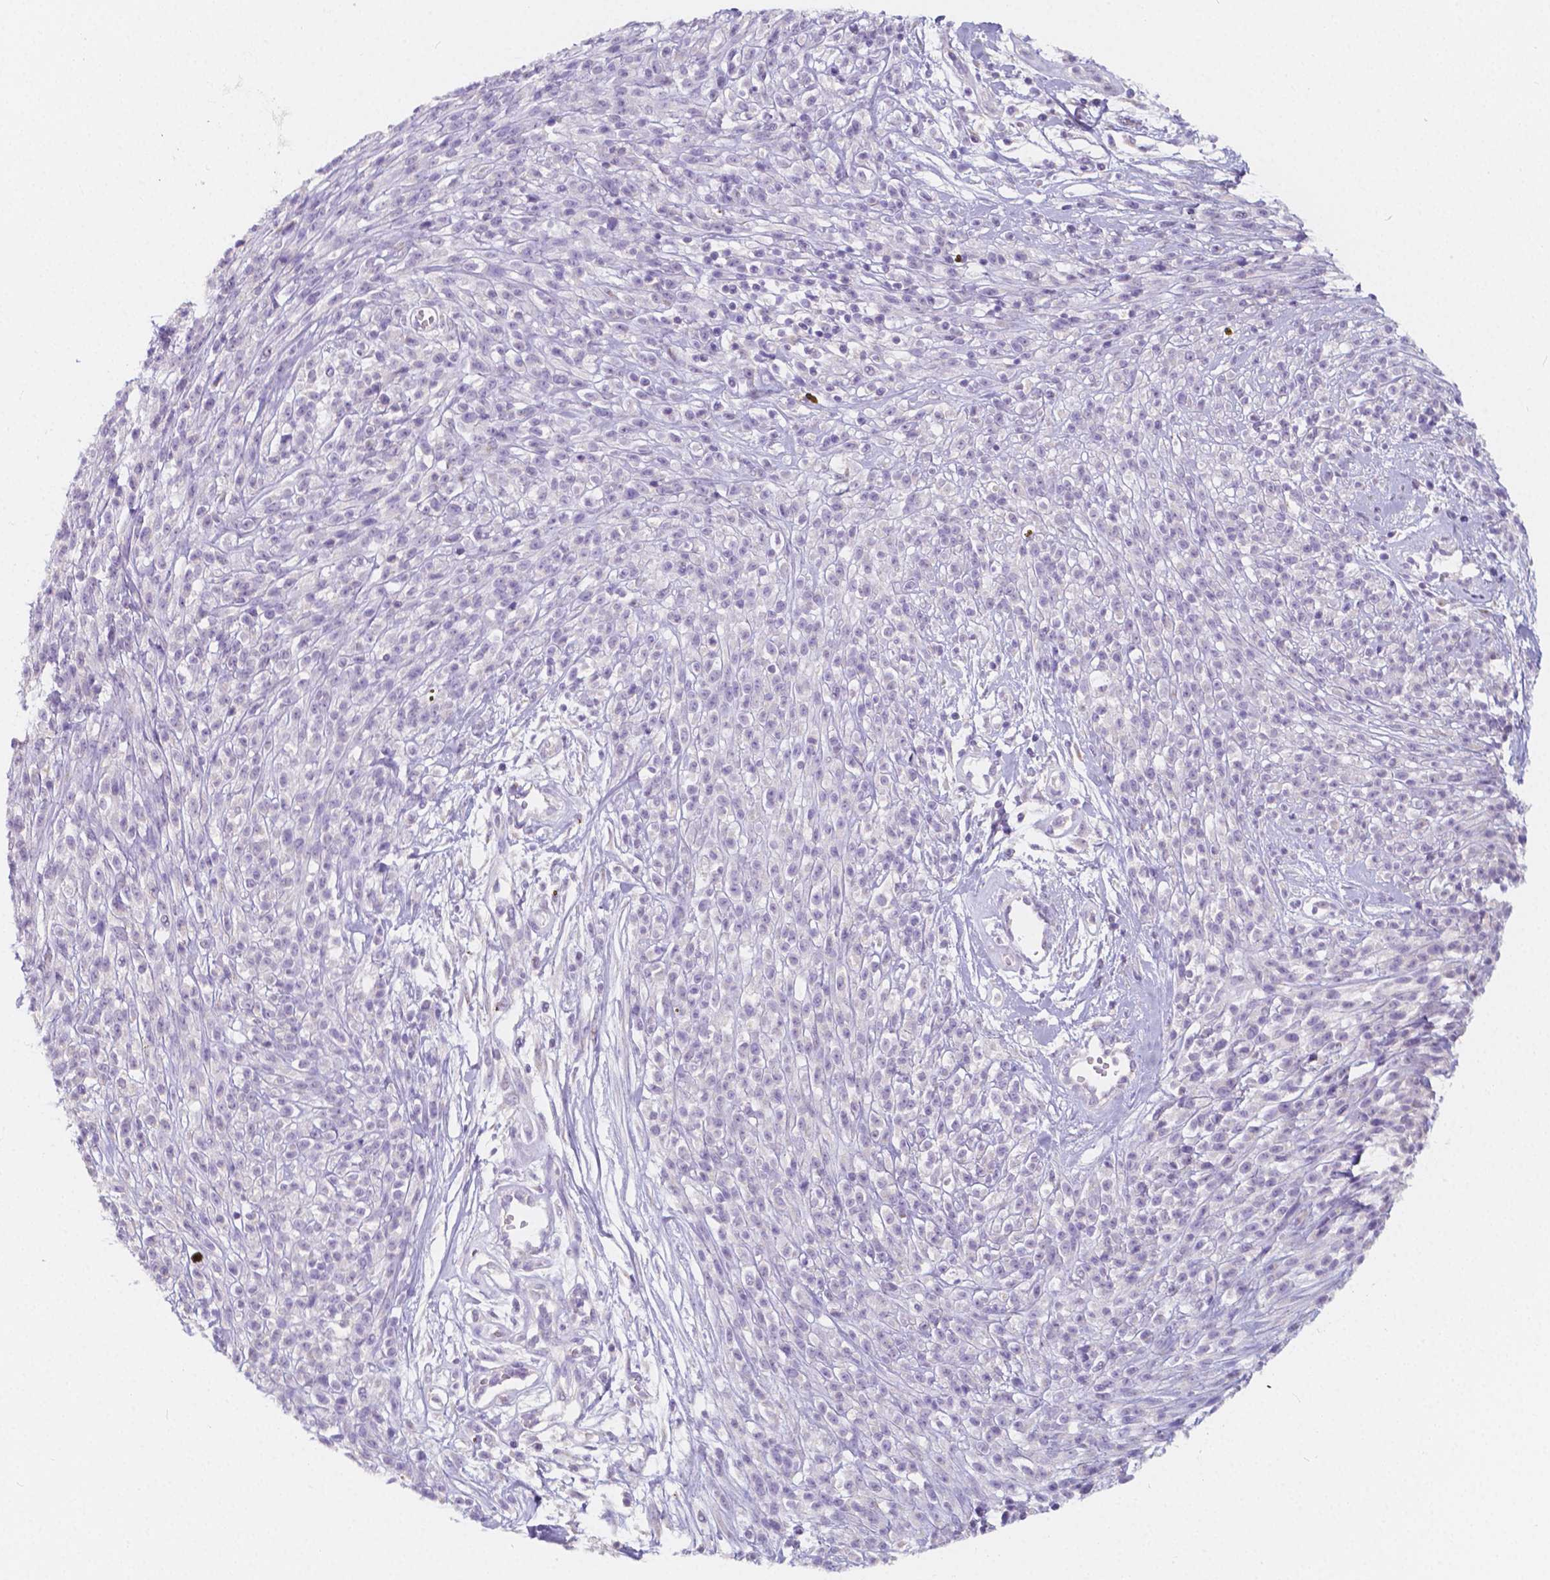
{"staining": {"intensity": "negative", "quantity": "none", "location": "none"}, "tissue": "melanoma", "cell_type": "Tumor cells", "image_type": "cancer", "snomed": [{"axis": "morphology", "description": "Malignant melanoma, NOS"}, {"axis": "topography", "description": "Skin"}, {"axis": "topography", "description": "Skin of trunk"}], "caption": "Protein analysis of melanoma reveals no significant expression in tumor cells.", "gene": "RNF186", "patient": {"sex": "male", "age": 74}}